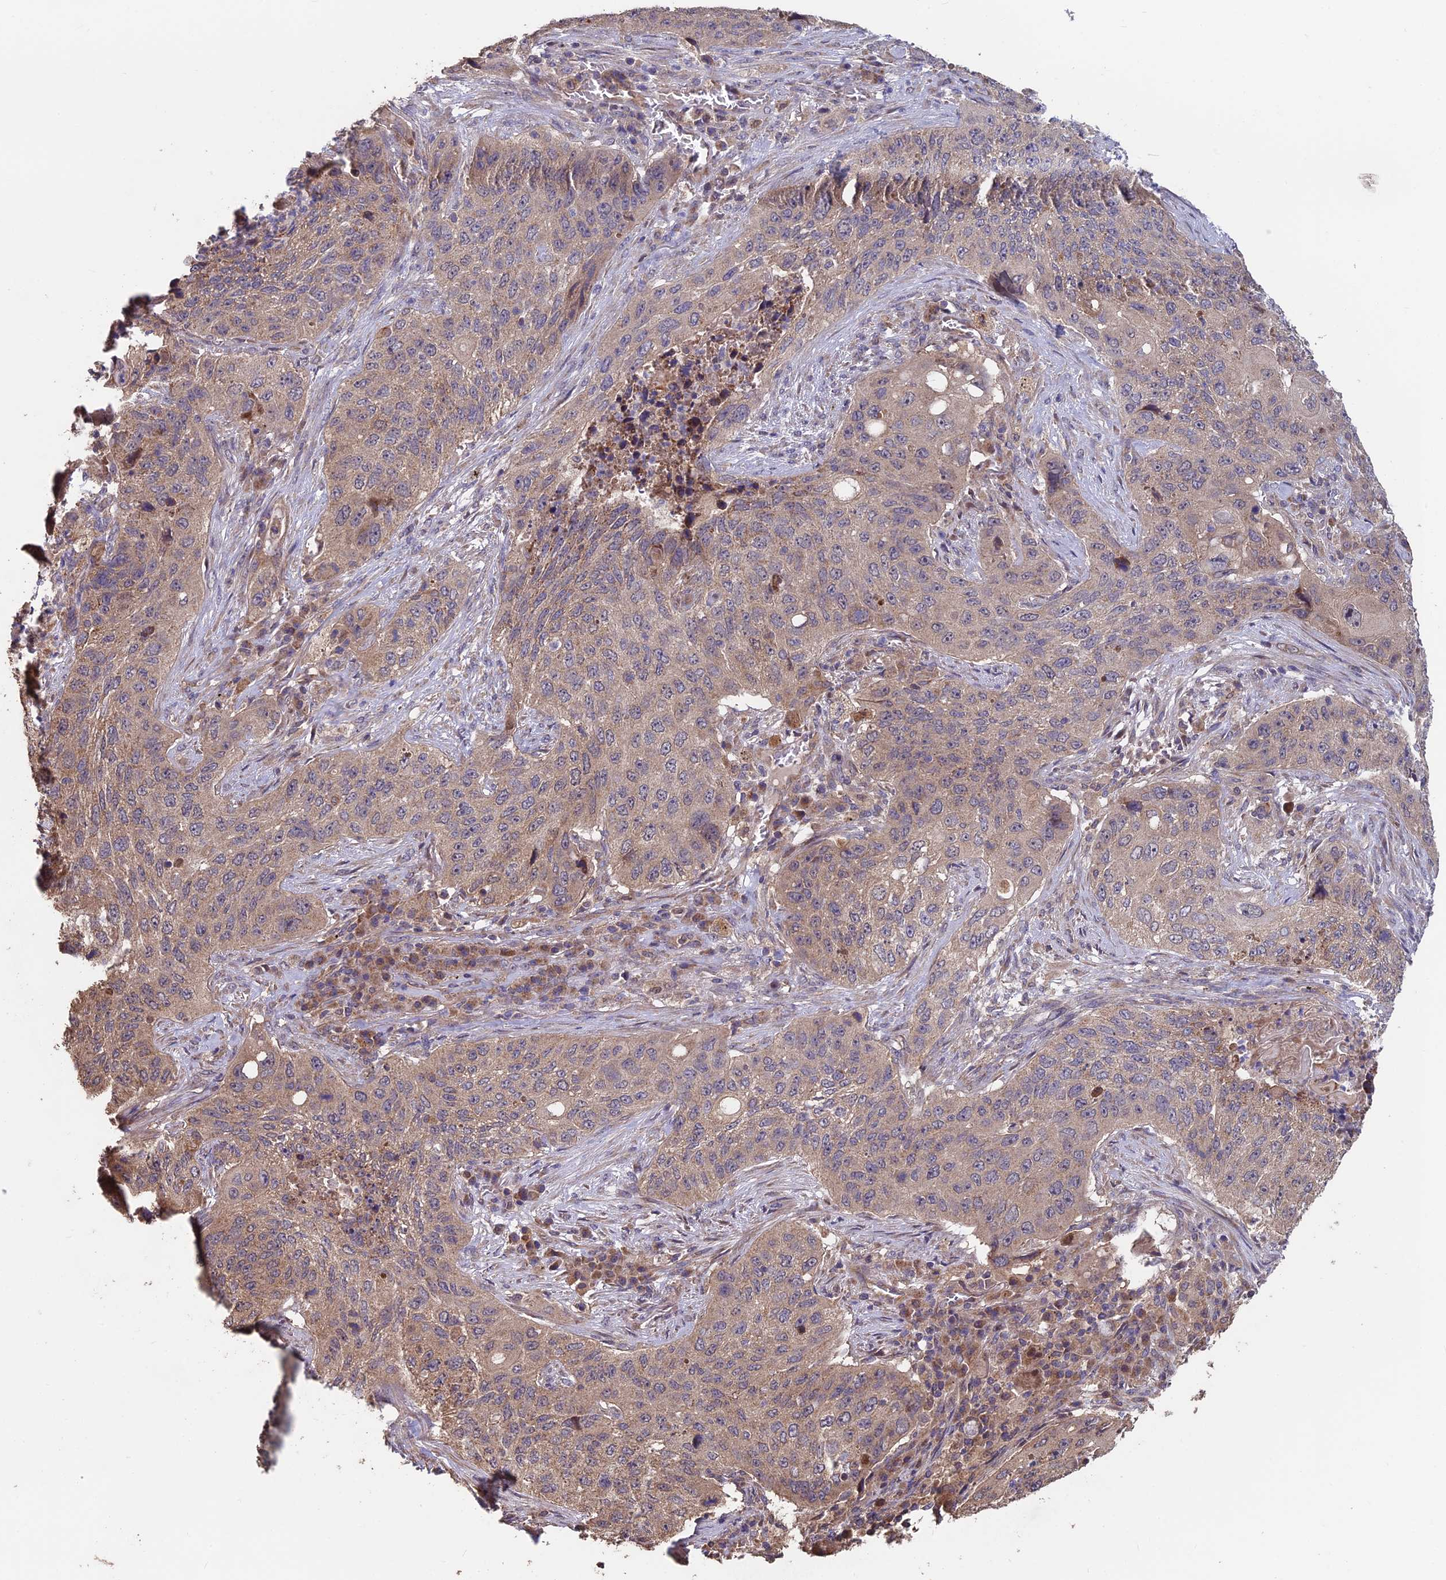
{"staining": {"intensity": "weak", "quantity": ">75%", "location": "cytoplasmic/membranous"}, "tissue": "lung cancer", "cell_type": "Tumor cells", "image_type": "cancer", "snomed": [{"axis": "morphology", "description": "Squamous cell carcinoma, NOS"}, {"axis": "topography", "description": "Lung"}], "caption": "This is an image of immunohistochemistry (IHC) staining of lung squamous cell carcinoma, which shows weak staining in the cytoplasmic/membranous of tumor cells.", "gene": "SHISA5", "patient": {"sex": "female", "age": 63}}